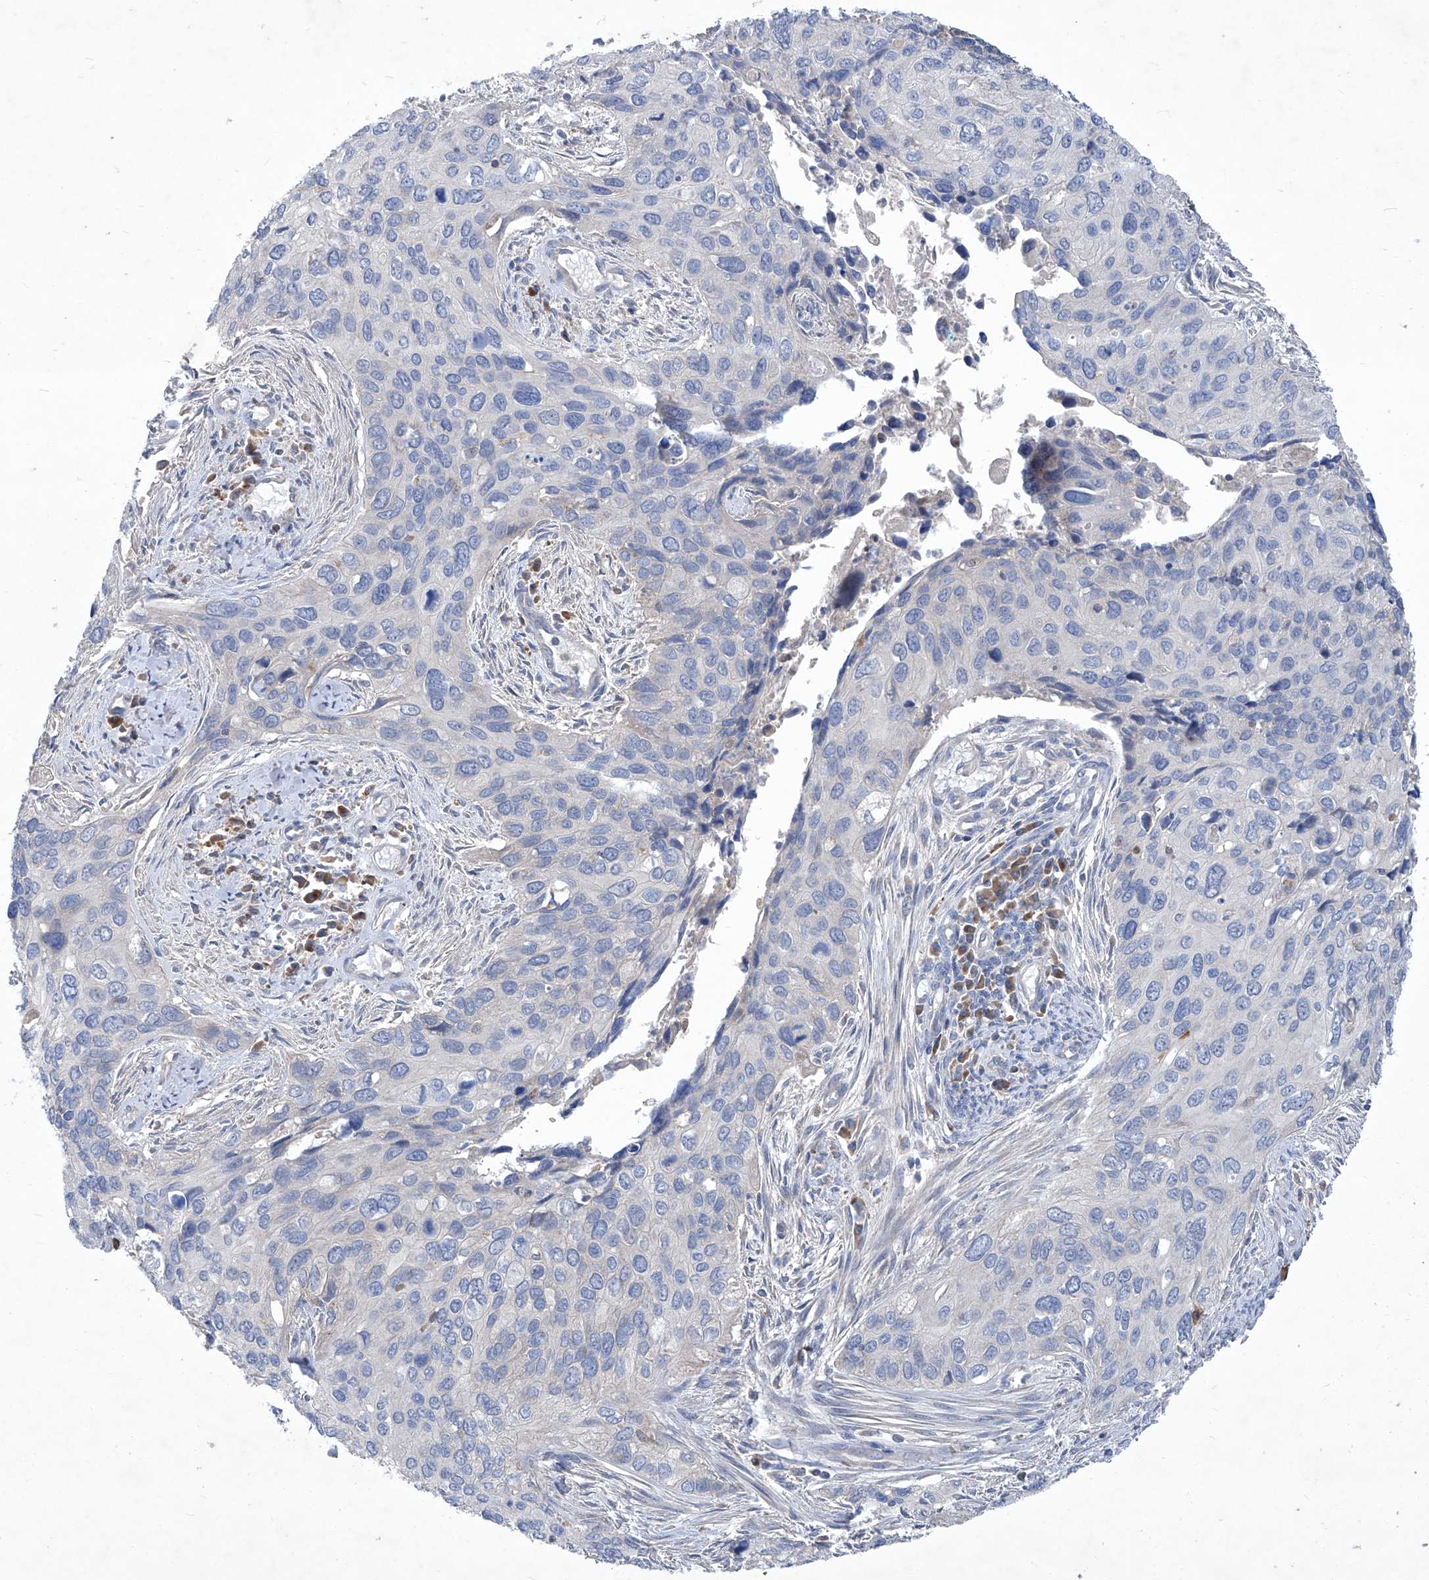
{"staining": {"intensity": "negative", "quantity": "none", "location": "none"}, "tissue": "cervical cancer", "cell_type": "Tumor cells", "image_type": "cancer", "snomed": [{"axis": "morphology", "description": "Squamous cell carcinoma, NOS"}, {"axis": "topography", "description": "Cervix"}], "caption": "Histopathology image shows no protein positivity in tumor cells of squamous cell carcinoma (cervical) tissue. (DAB (3,3'-diaminobenzidine) IHC, high magnification).", "gene": "EPHA8", "patient": {"sex": "female", "age": 55}}